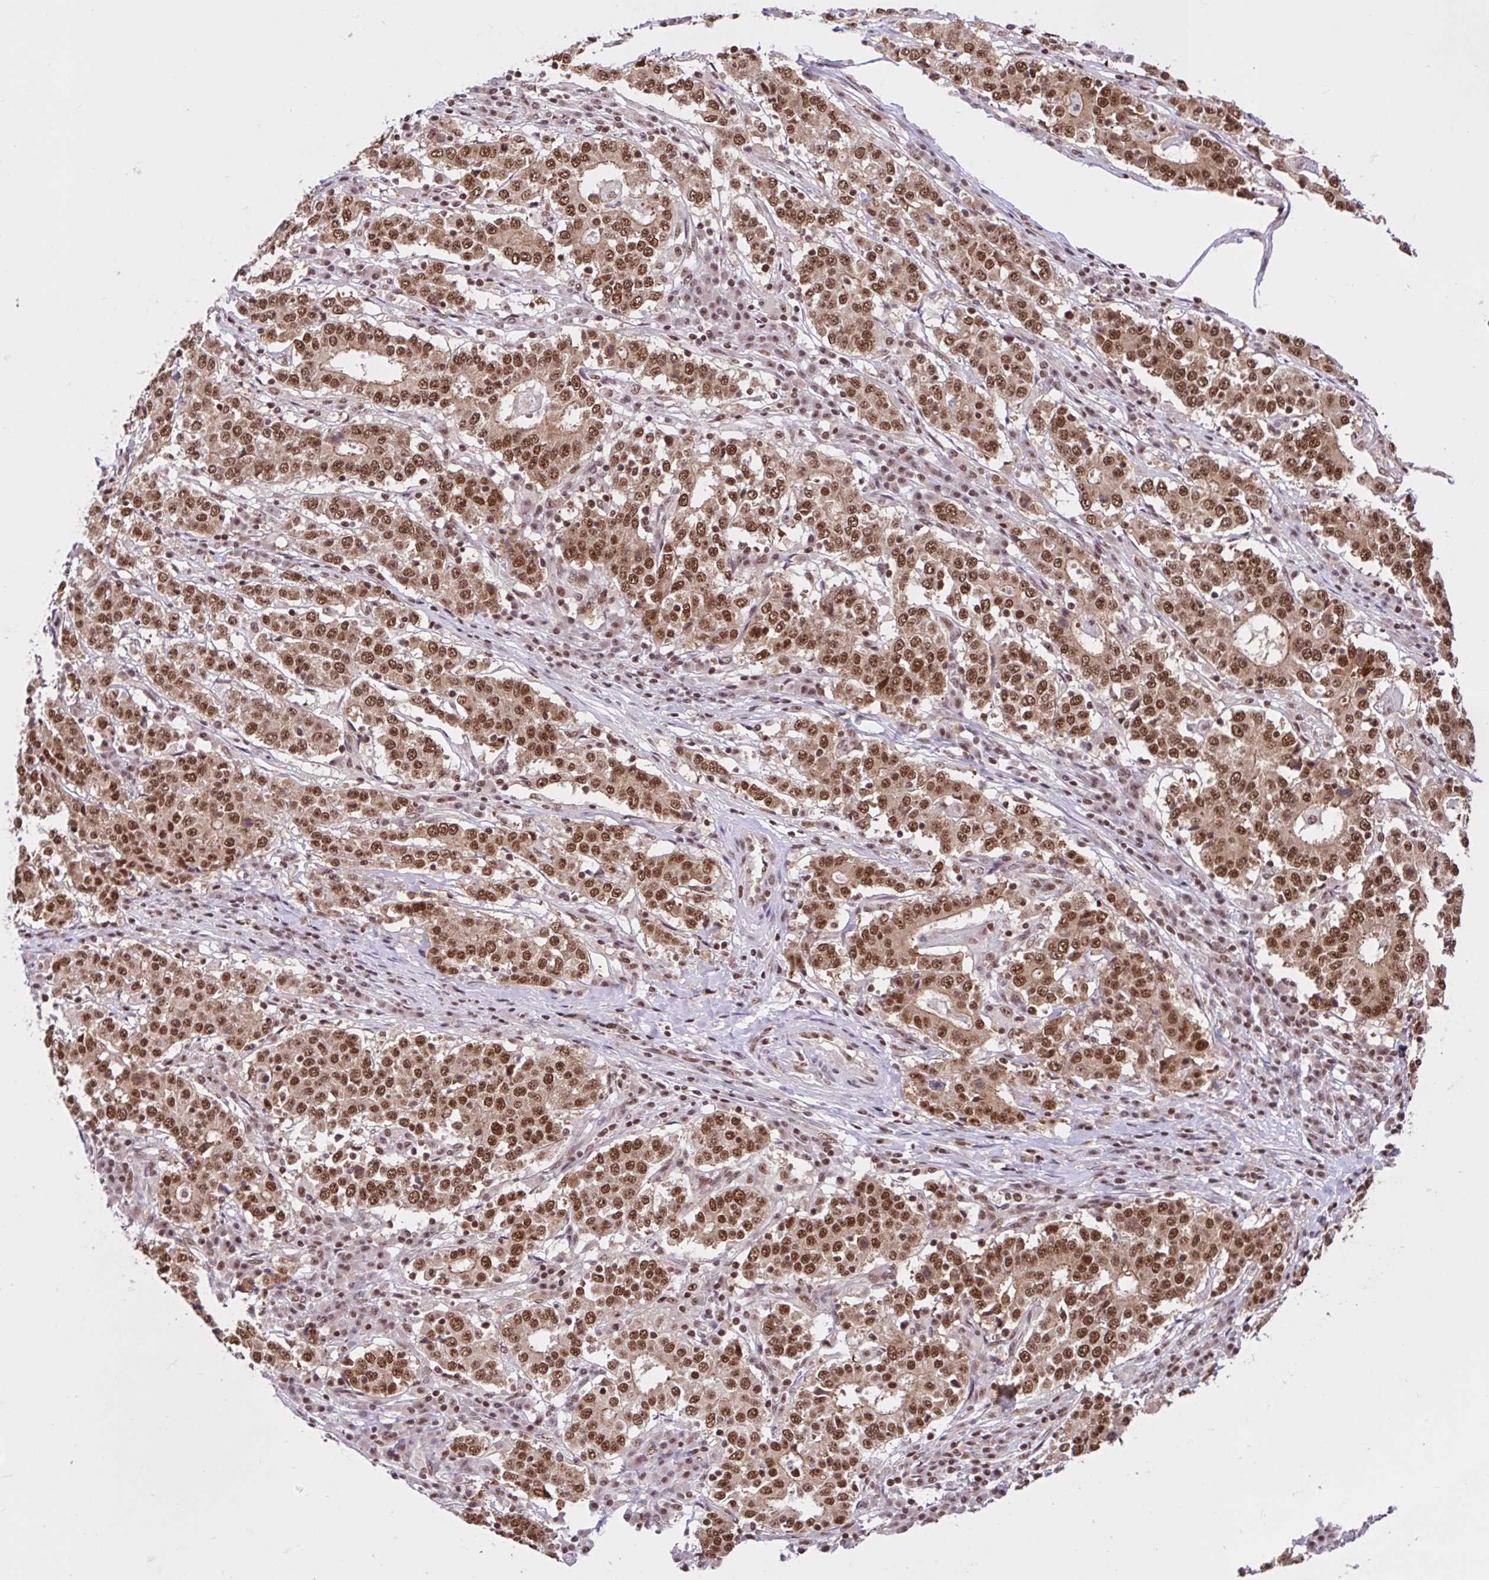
{"staining": {"intensity": "moderate", "quantity": ">75%", "location": "cytoplasmic/membranous,nuclear"}, "tissue": "stomach cancer", "cell_type": "Tumor cells", "image_type": "cancer", "snomed": [{"axis": "morphology", "description": "Adenocarcinoma, NOS"}, {"axis": "topography", "description": "Stomach"}], "caption": "A high-resolution micrograph shows IHC staining of stomach cancer (adenocarcinoma), which displays moderate cytoplasmic/membranous and nuclear expression in about >75% of tumor cells.", "gene": "CCDC12", "patient": {"sex": "male", "age": 59}}